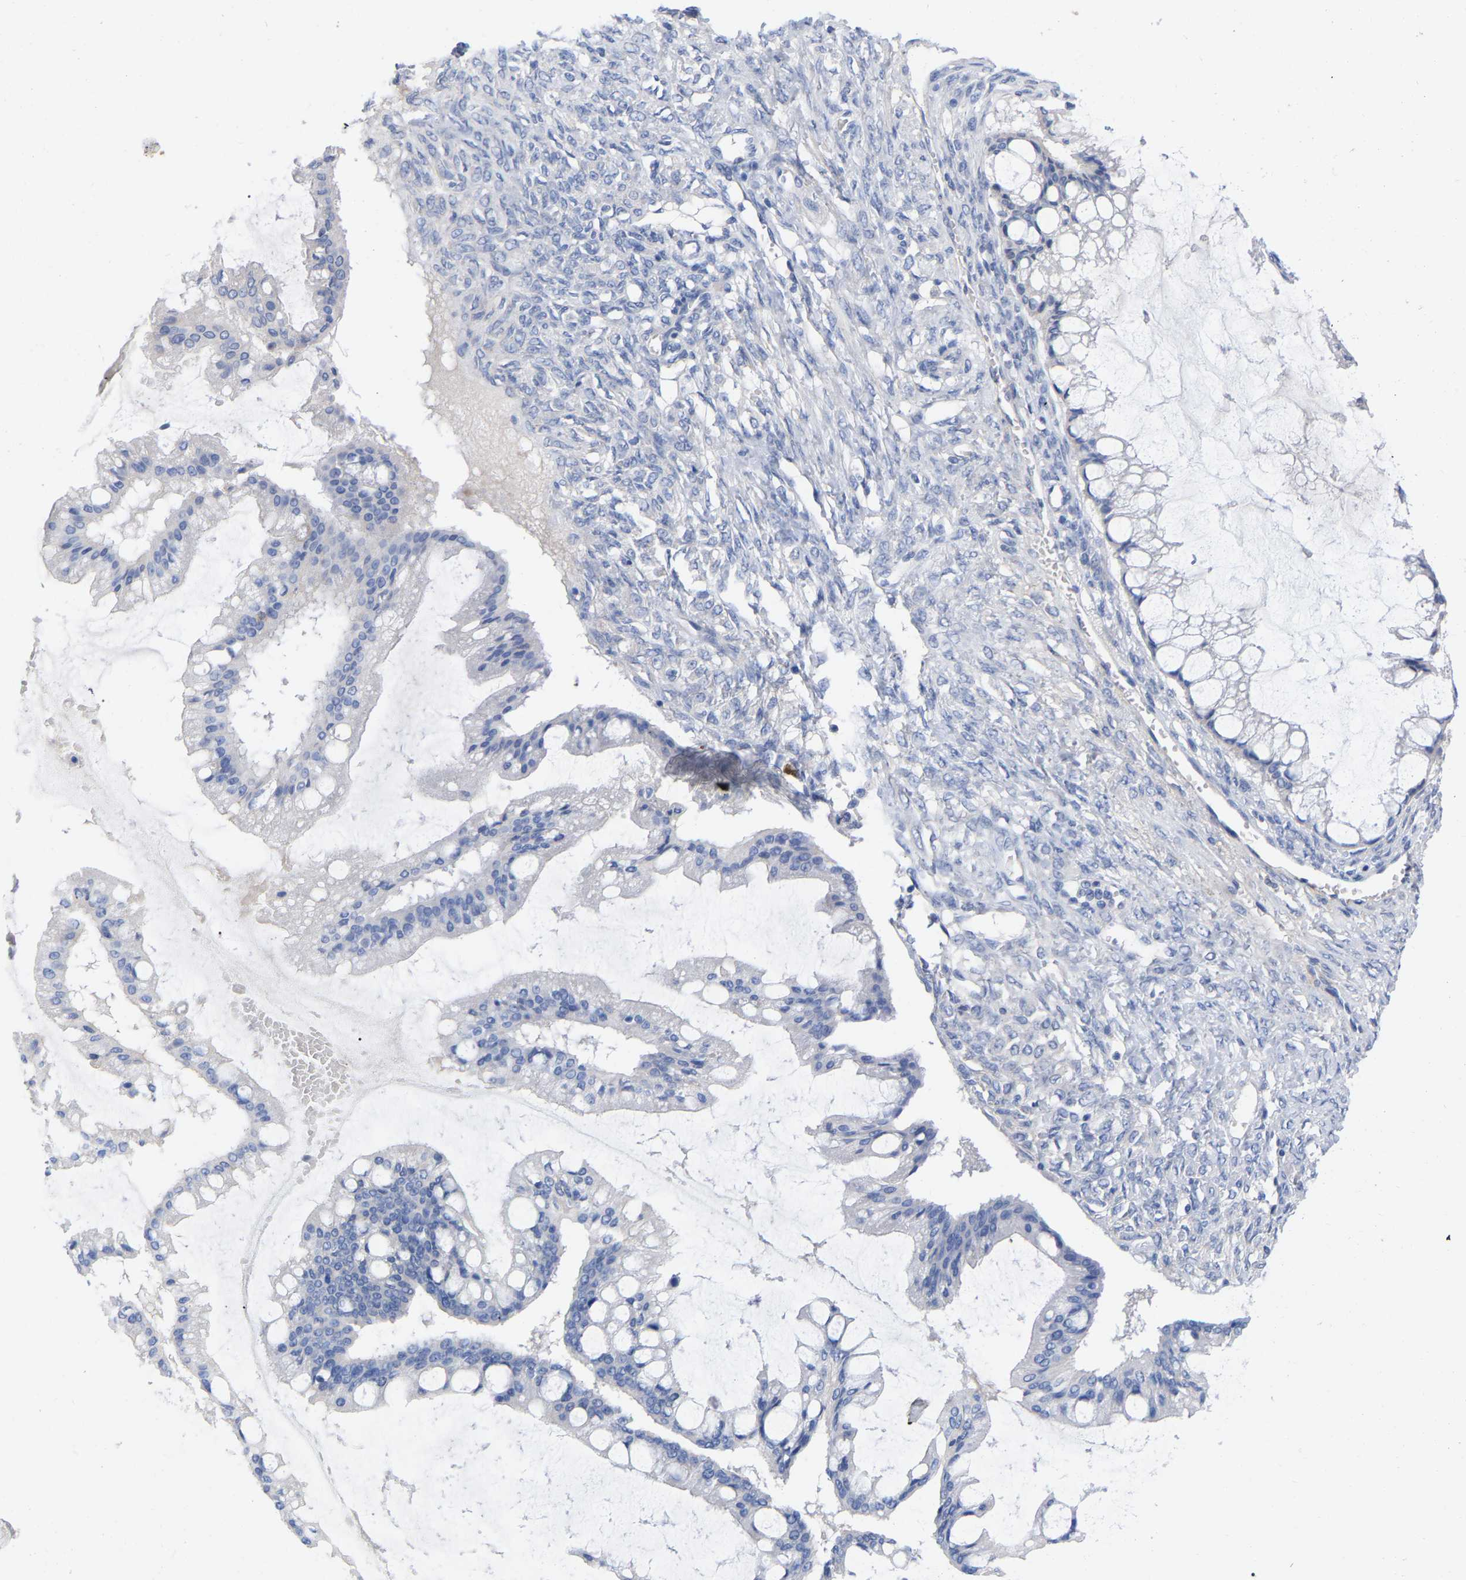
{"staining": {"intensity": "negative", "quantity": "none", "location": "none"}, "tissue": "ovarian cancer", "cell_type": "Tumor cells", "image_type": "cancer", "snomed": [{"axis": "morphology", "description": "Cystadenocarcinoma, mucinous, NOS"}, {"axis": "topography", "description": "Ovary"}], "caption": "DAB (3,3'-diaminobenzidine) immunohistochemical staining of human ovarian cancer shows no significant expression in tumor cells.", "gene": "HAPLN1", "patient": {"sex": "female", "age": 73}}